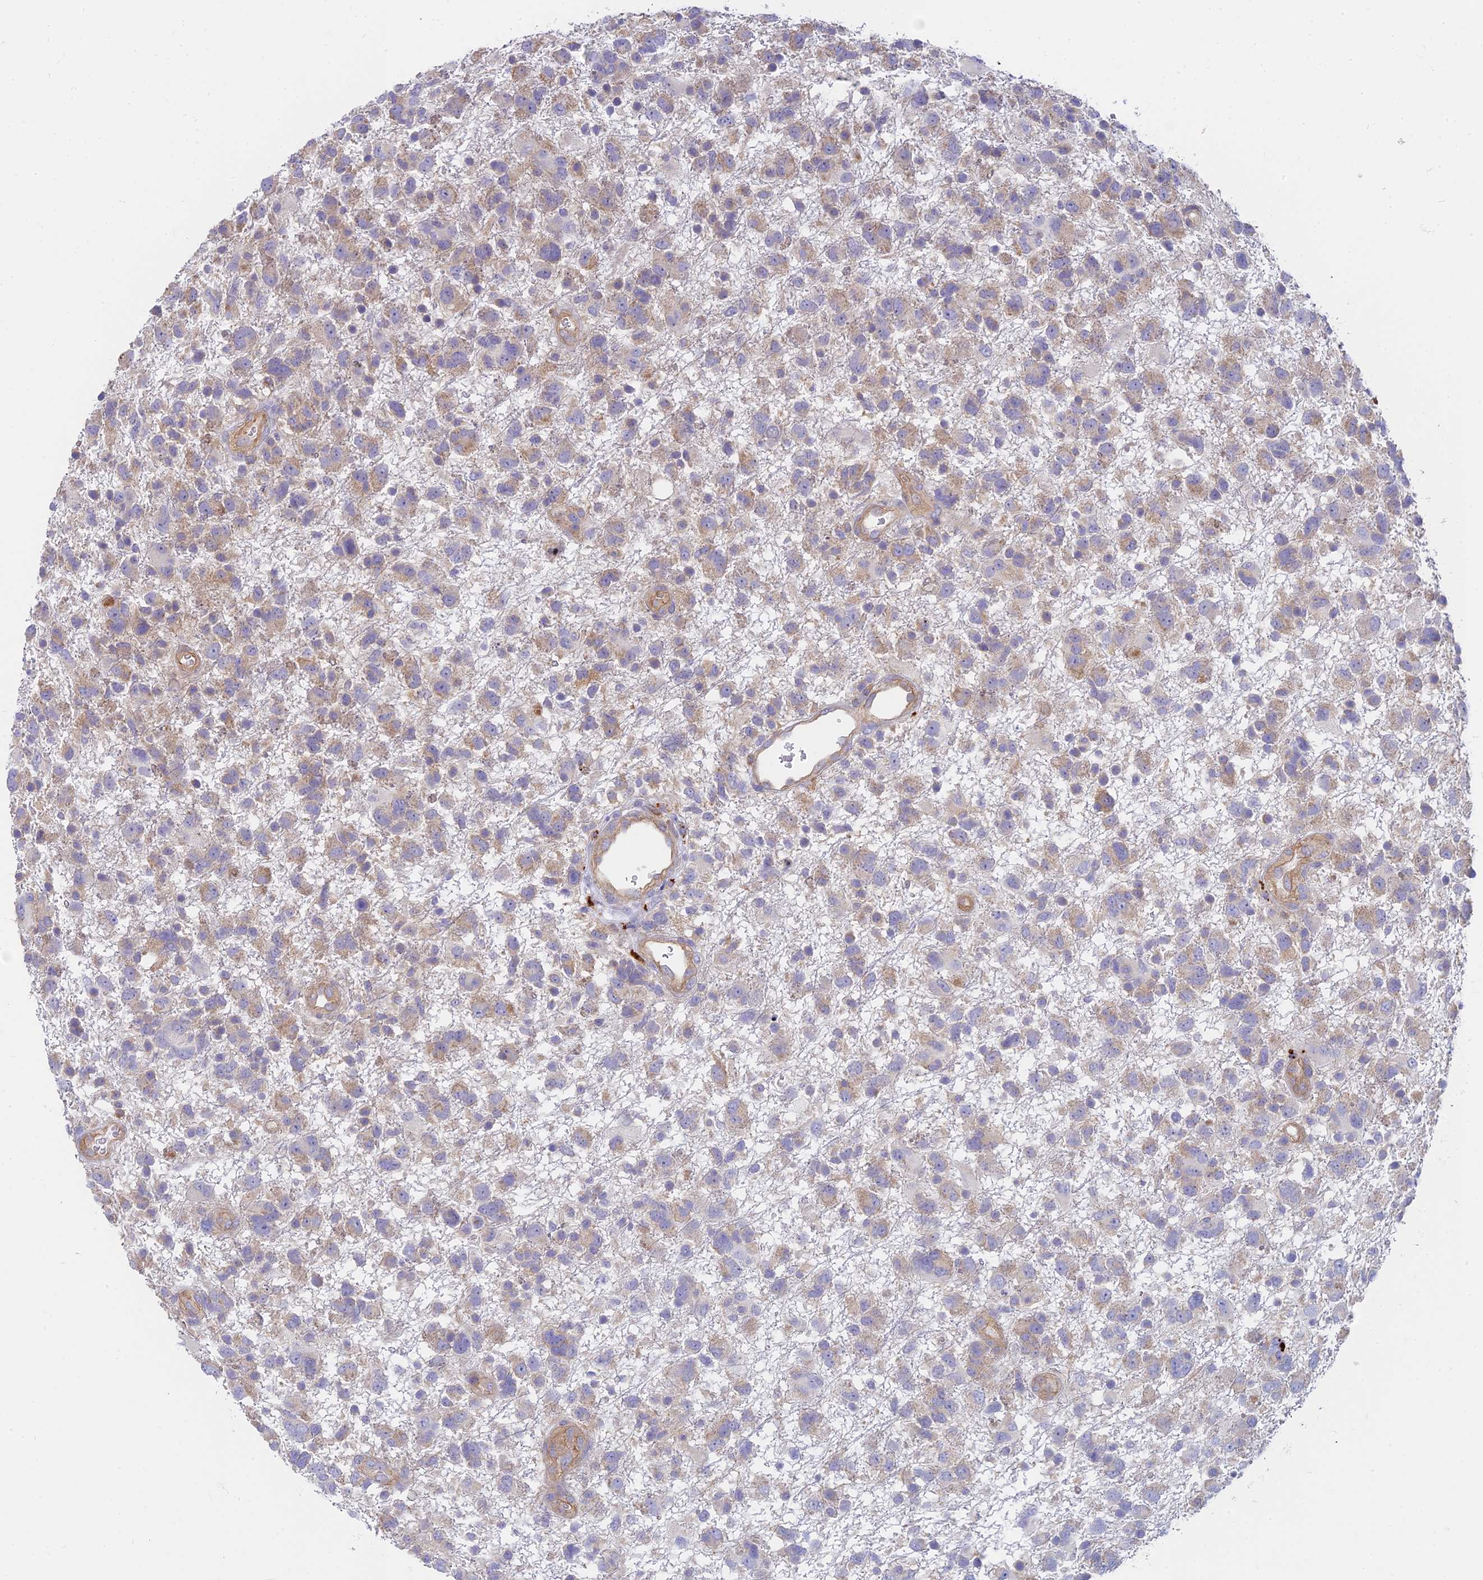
{"staining": {"intensity": "weak", "quantity": ">75%", "location": "cytoplasmic/membranous"}, "tissue": "glioma", "cell_type": "Tumor cells", "image_type": "cancer", "snomed": [{"axis": "morphology", "description": "Glioma, malignant, High grade"}, {"axis": "topography", "description": "Brain"}], "caption": "Human glioma stained with a brown dye displays weak cytoplasmic/membranous positive staining in about >75% of tumor cells.", "gene": "STRN4", "patient": {"sex": "male", "age": 61}}